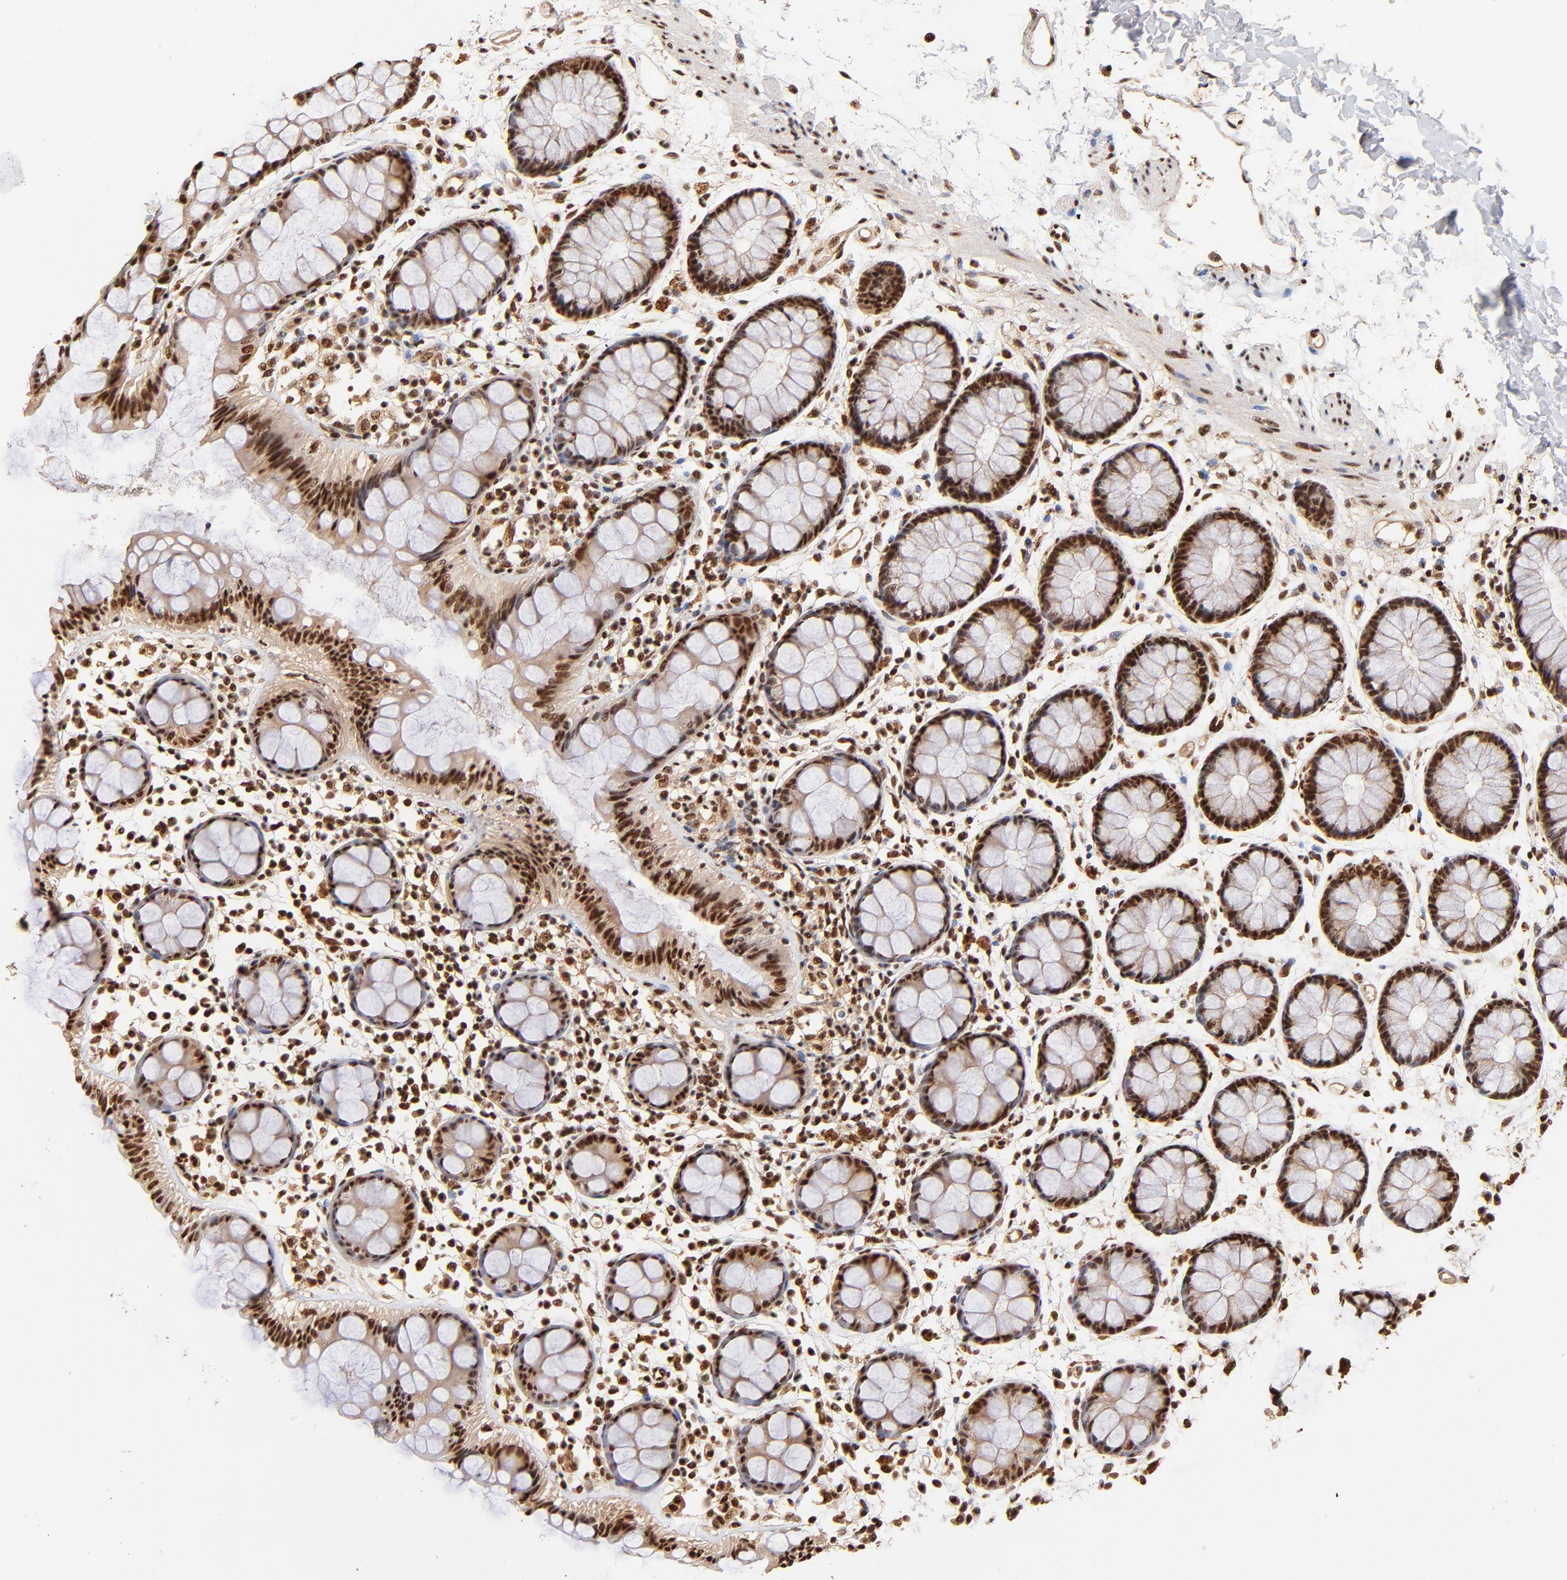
{"staining": {"intensity": "strong", "quantity": ">75%", "location": "cytoplasmic/membranous,nuclear"}, "tissue": "rectum", "cell_type": "Glandular cells", "image_type": "normal", "snomed": [{"axis": "morphology", "description": "Normal tissue, NOS"}, {"axis": "topography", "description": "Rectum"}], "caption": "A brown stain highlights strong cytoplasmic/membranous,nuclear expression of a protein in glandular cells of unremarkable human rectum.", "gene": "MED12", "patient": {"sex": "female", "age": 66}}